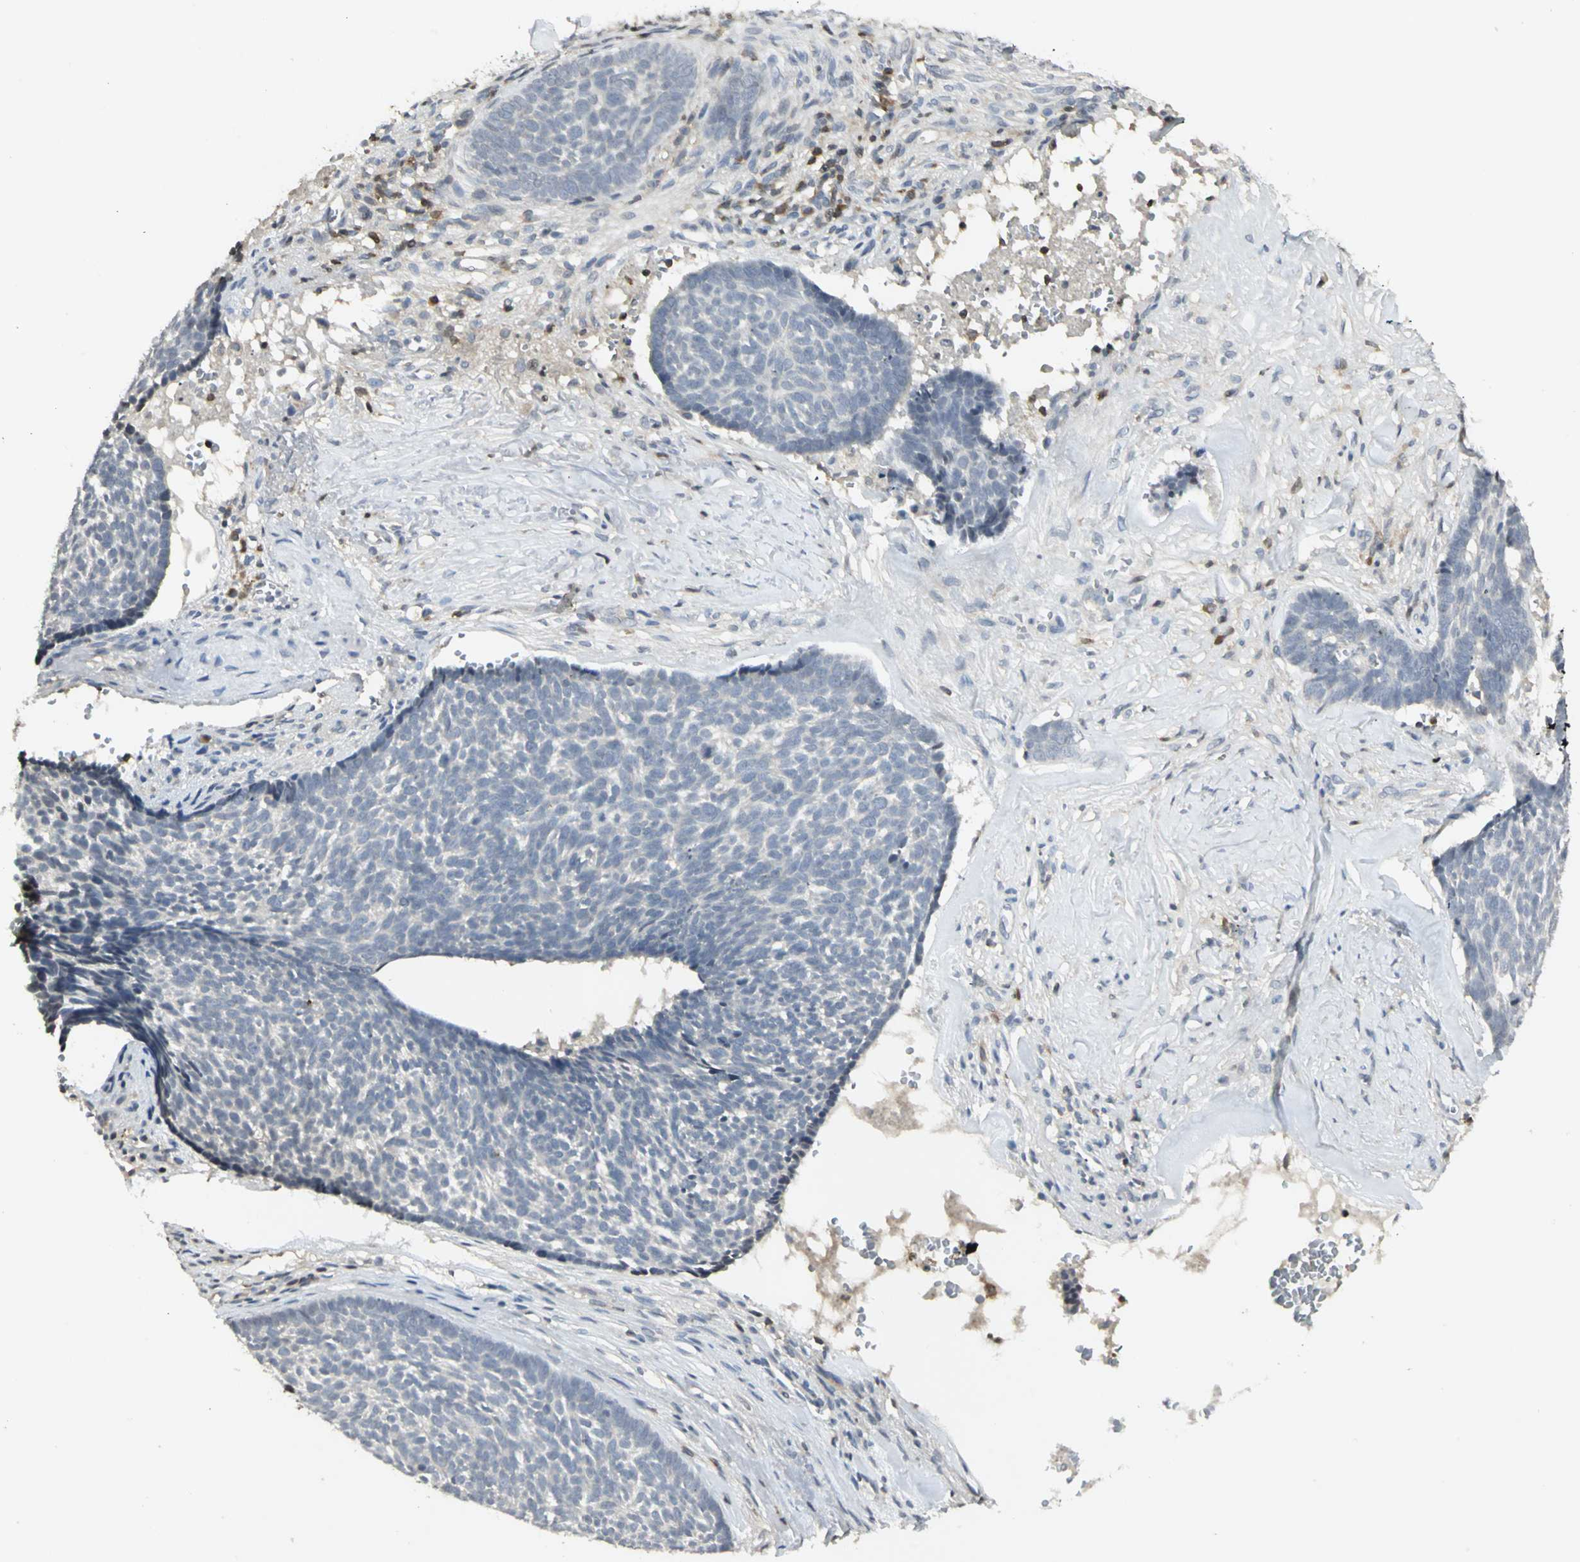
{"staining": {"intensity": "negative", "quantity": "none", "location": "none"}, "tissue": "skin cancer", "cell_type": "Tumor cells", "image_type": "cancer", "snomed": [{"axis": "morphology", "description": "Basal cell carcinoma"}, {"axis": "topography", "description": "Skin"}], "caption": "Immunohistochemical staining of skin cancer (basal cell carcinoma) displays no significant staining in tumor cells.", "gene": "IL16", "patient": {"sex": "male", "age": 84}}